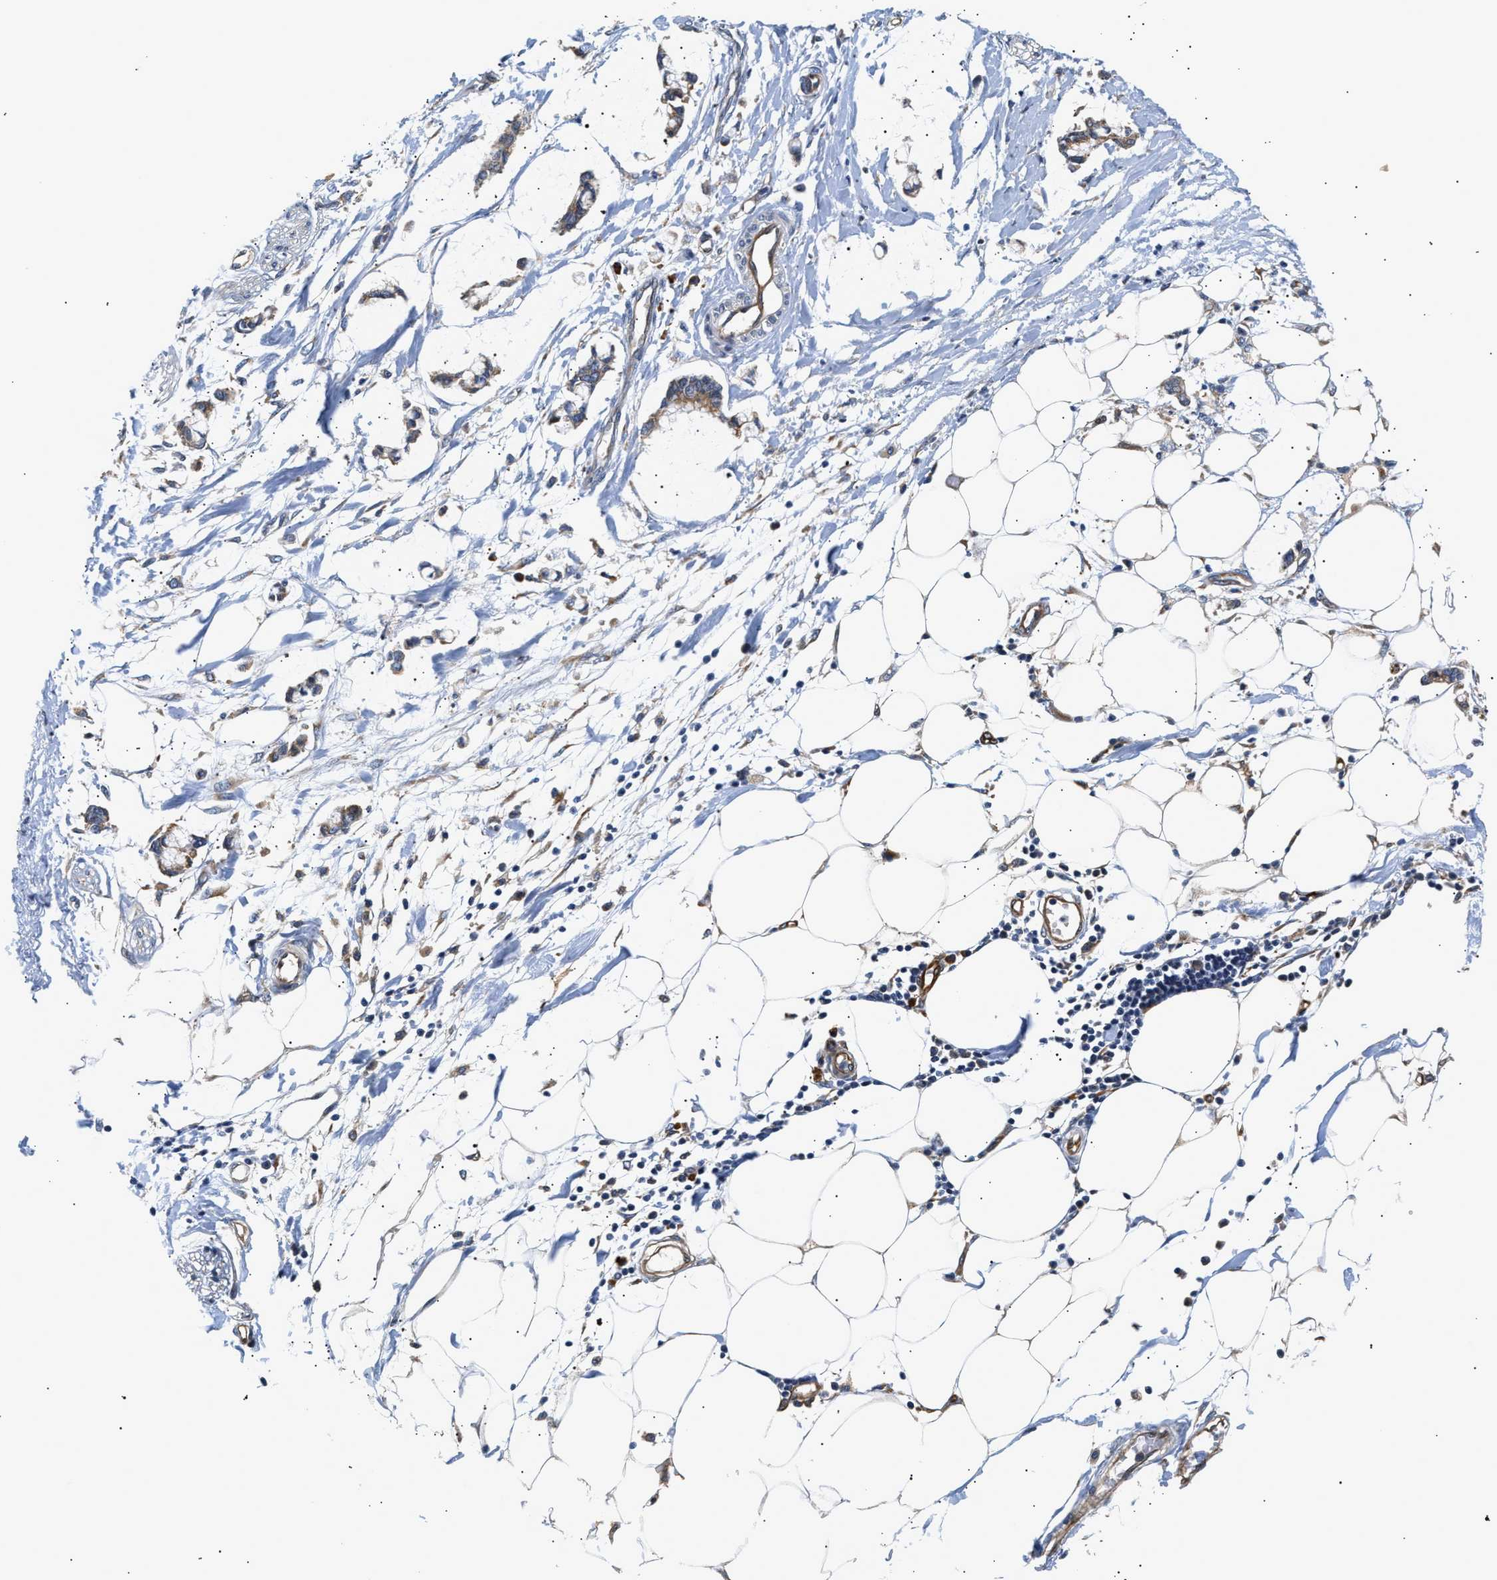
{"staining": {"intensity": "weak", "quantity": ">75%", "location": "cytoplasmic/membranous"}, "tissue": "adipose tissue", "cell_type": "Adipocytes", "image_type": "normal", "snomed": [{"axis": "morphology", "description": "Normal tissue, NOS"}, {"axis": "morphology", "description": "Adenocarcinoma, NOS"}, {"axis": "topography", "description": "Colon"}, {"axis": "topography", "description": "Peripheral nerve tissue"}], "caption": "IHC micrograph of unremarkable adipose tissue: human adipose tissue stained using IHC displays low levels of weak protein expression localized specifically in the cytoplasmic/membranous of adipocytes, appearing as a cytoplasmic/membranous brown color.", "gene": "IFT74", "patient": {"sex": "male", "age": 14}}